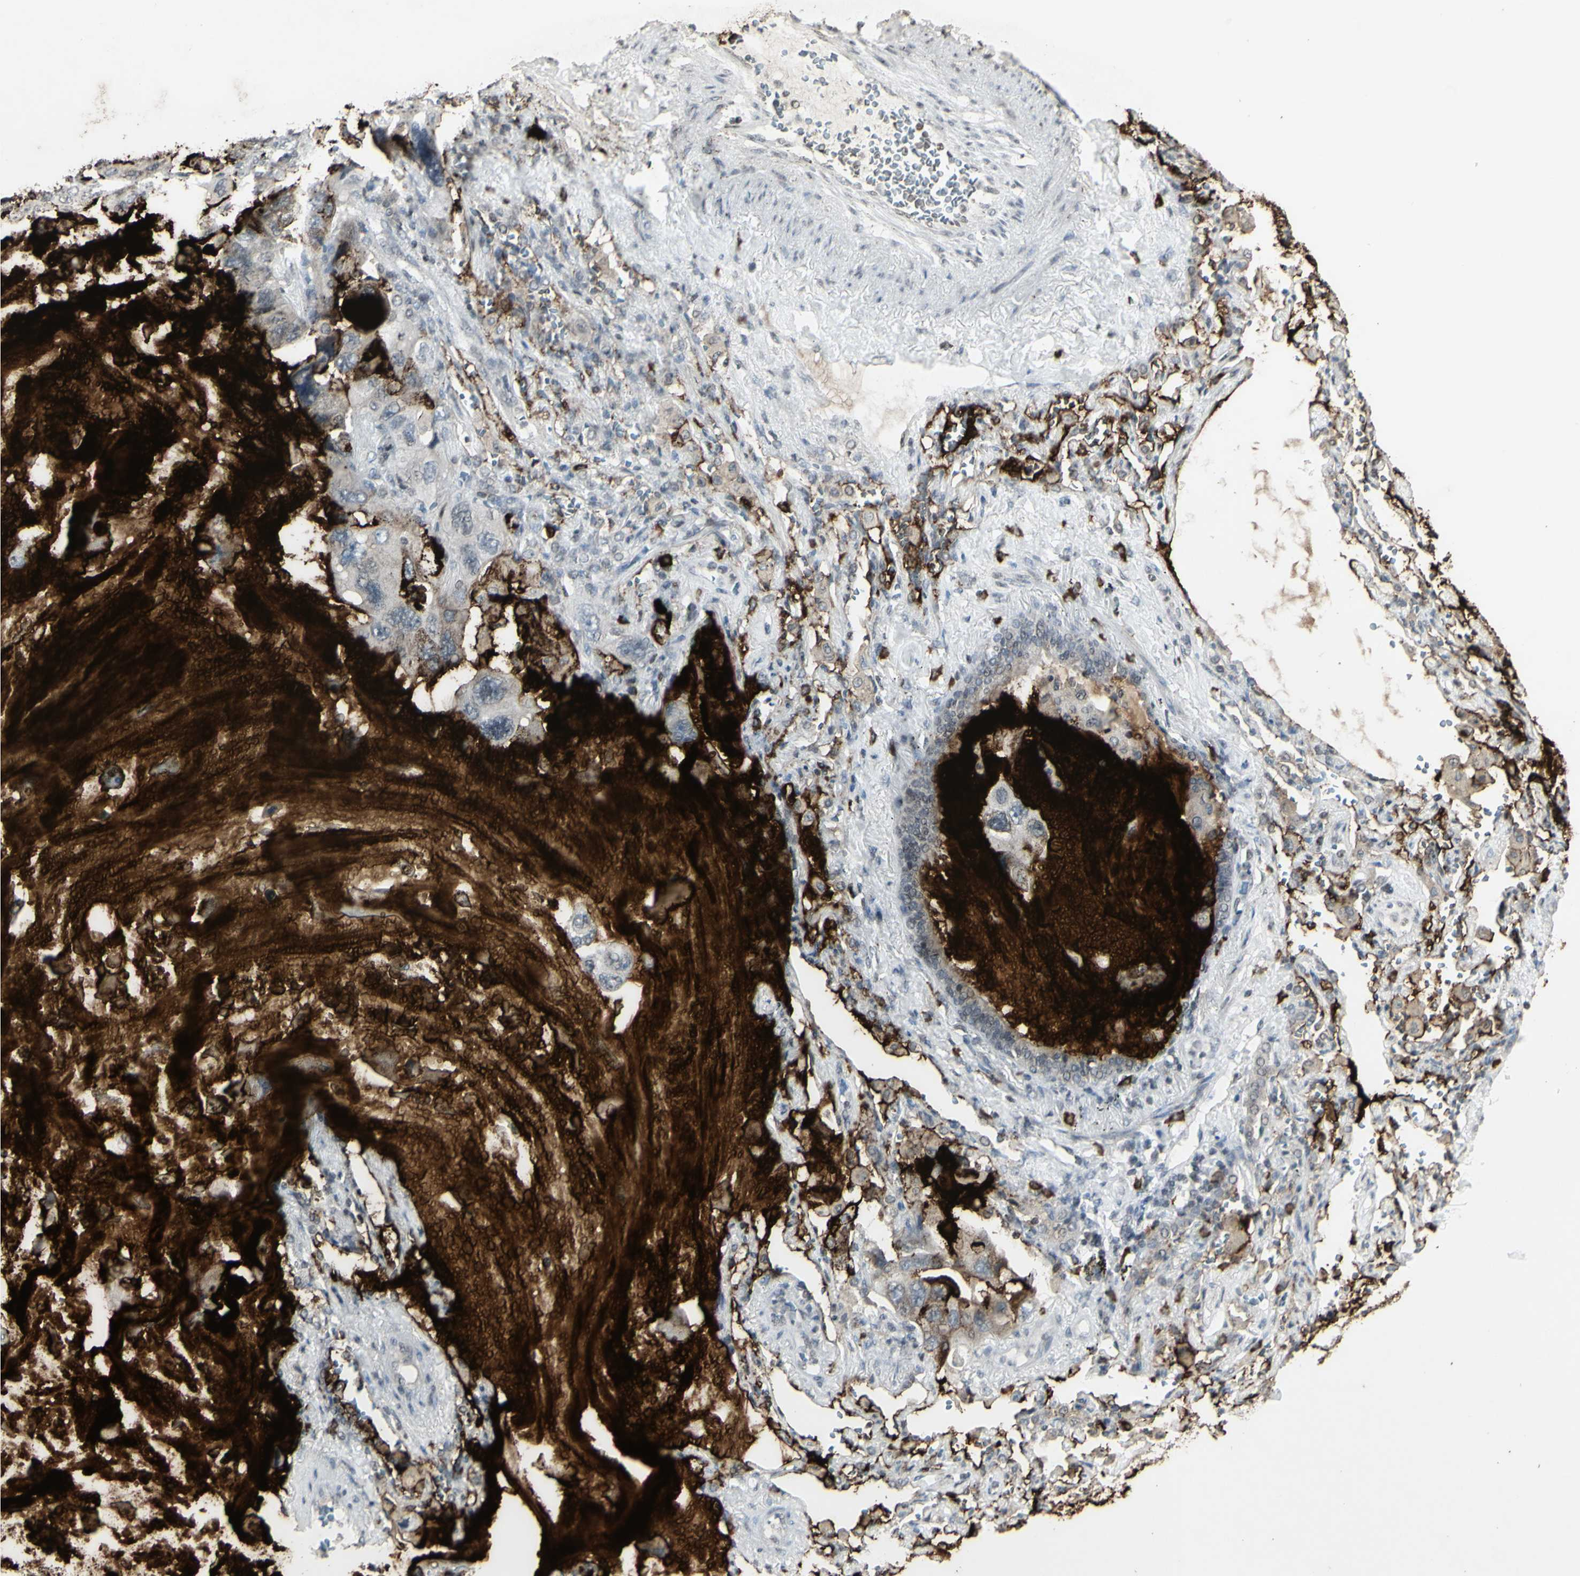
{"staining": {"intensity": "negative", "quantity": "none", "location": "none"}, "tissue": "lung cancer", "cell_type": "Tumor cells", "image_type": "cancer", "snomed": [{"axis": "morphology", "description": "Squamous cell carcinoma, NOS"}, {"axis": "topography", "description": "Lung"}], "caption": "The IHC histopathology image has no significant staining in tumor cells of lung cancer tissue.", "gene": "MUC5AC", "patient": {"sex": "female", "age": 73}}